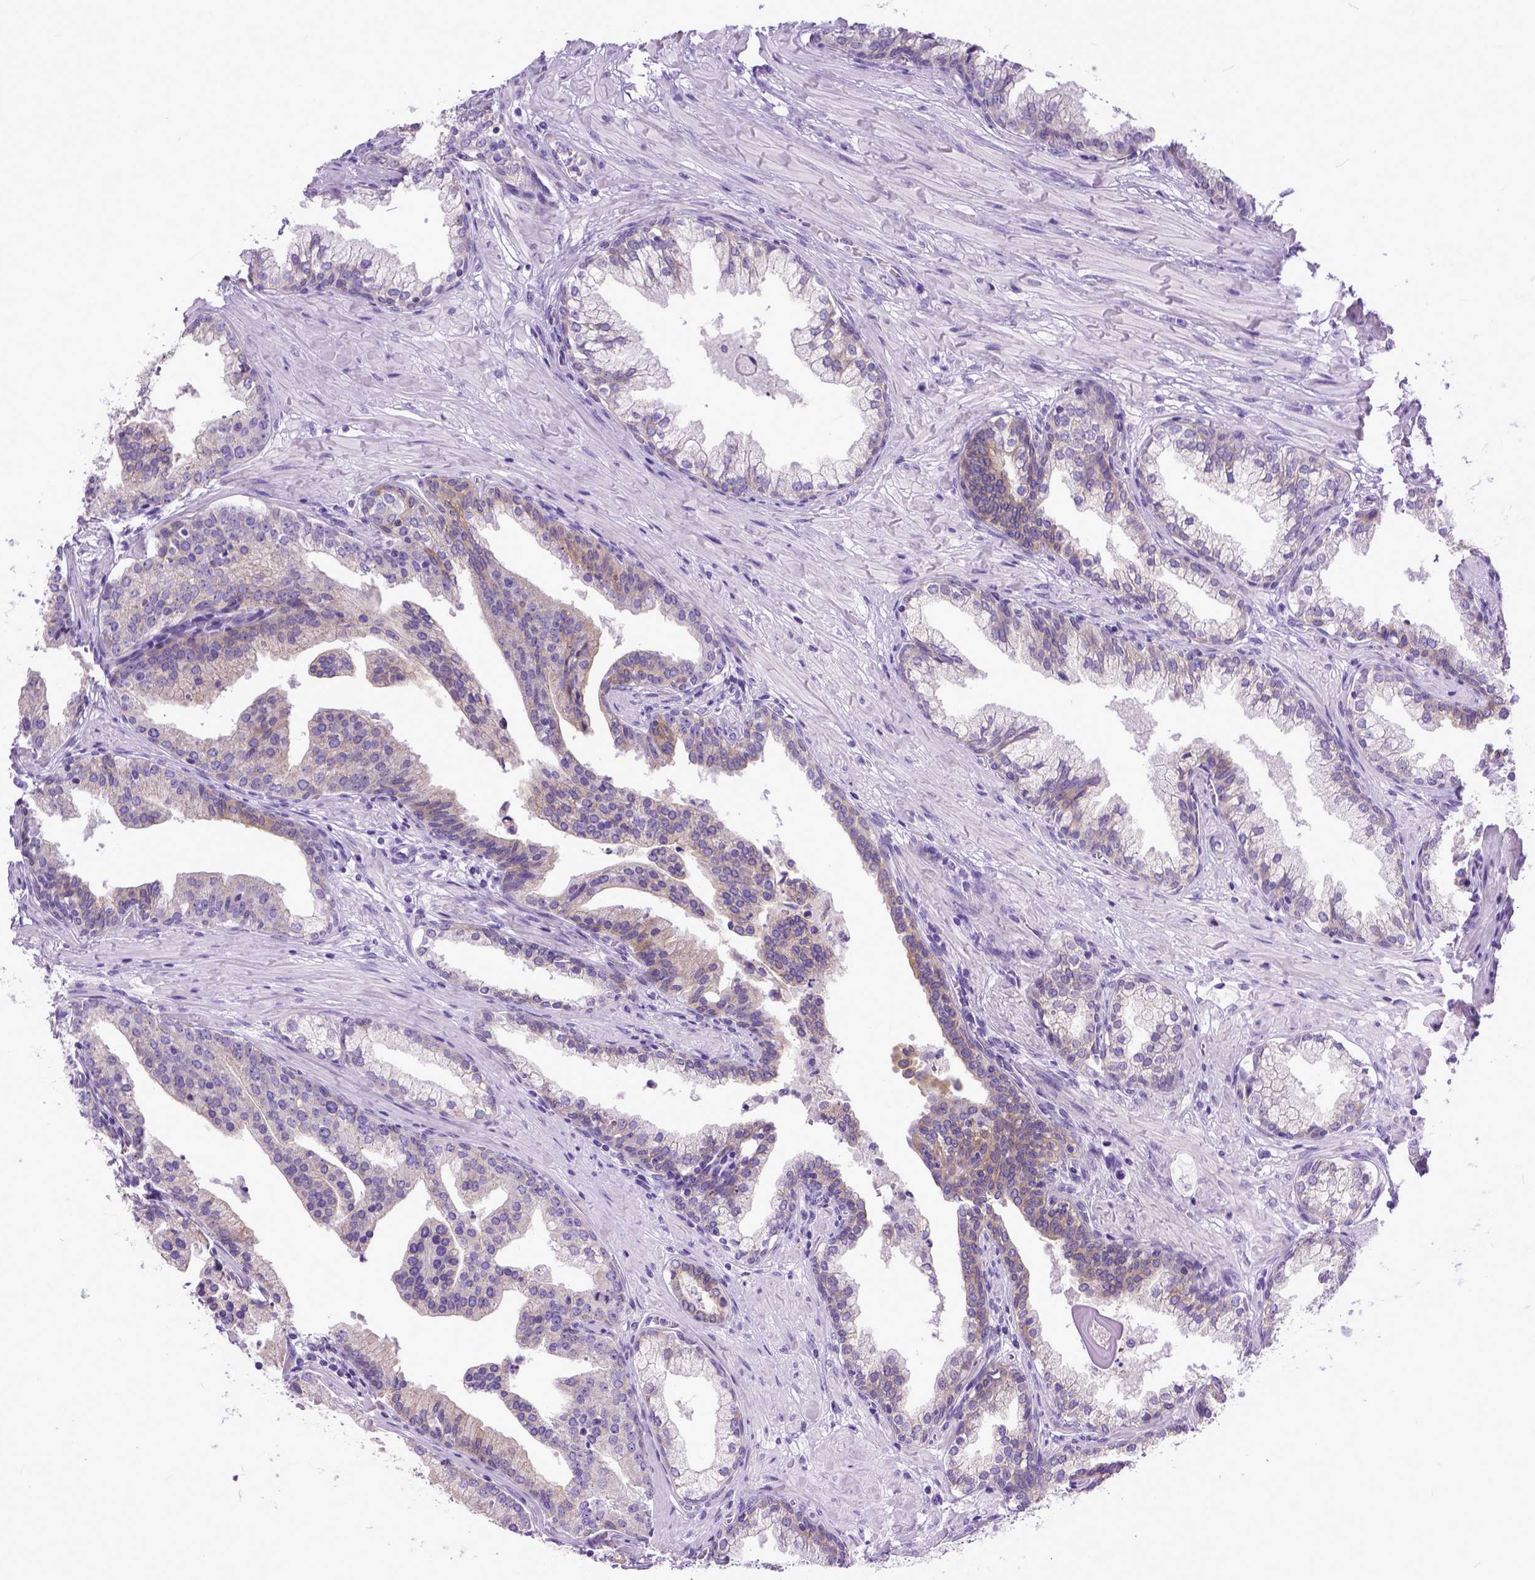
{"staining": {"intensity": "negative", "quantity": "none", "location": "none"}, "tissue": "prostate cancer", "cell_type": "Tumor cells", "image_type": "cancer", "snomed": [{"axis": "morphology", "description": "Adenocarcinoma, NOS"}, {"axis": "topography", "description": "Prostate and seminal vesicle, NOS"}, {"axis": "topography", "description": "Prostate"}], "caption": "This is a micrograph of immunohistochemistry staining of prostate cancer, which shows no positivity in tumor cells.", "gene": "PPL", "patient": {"sex": "male", "age": 44}}